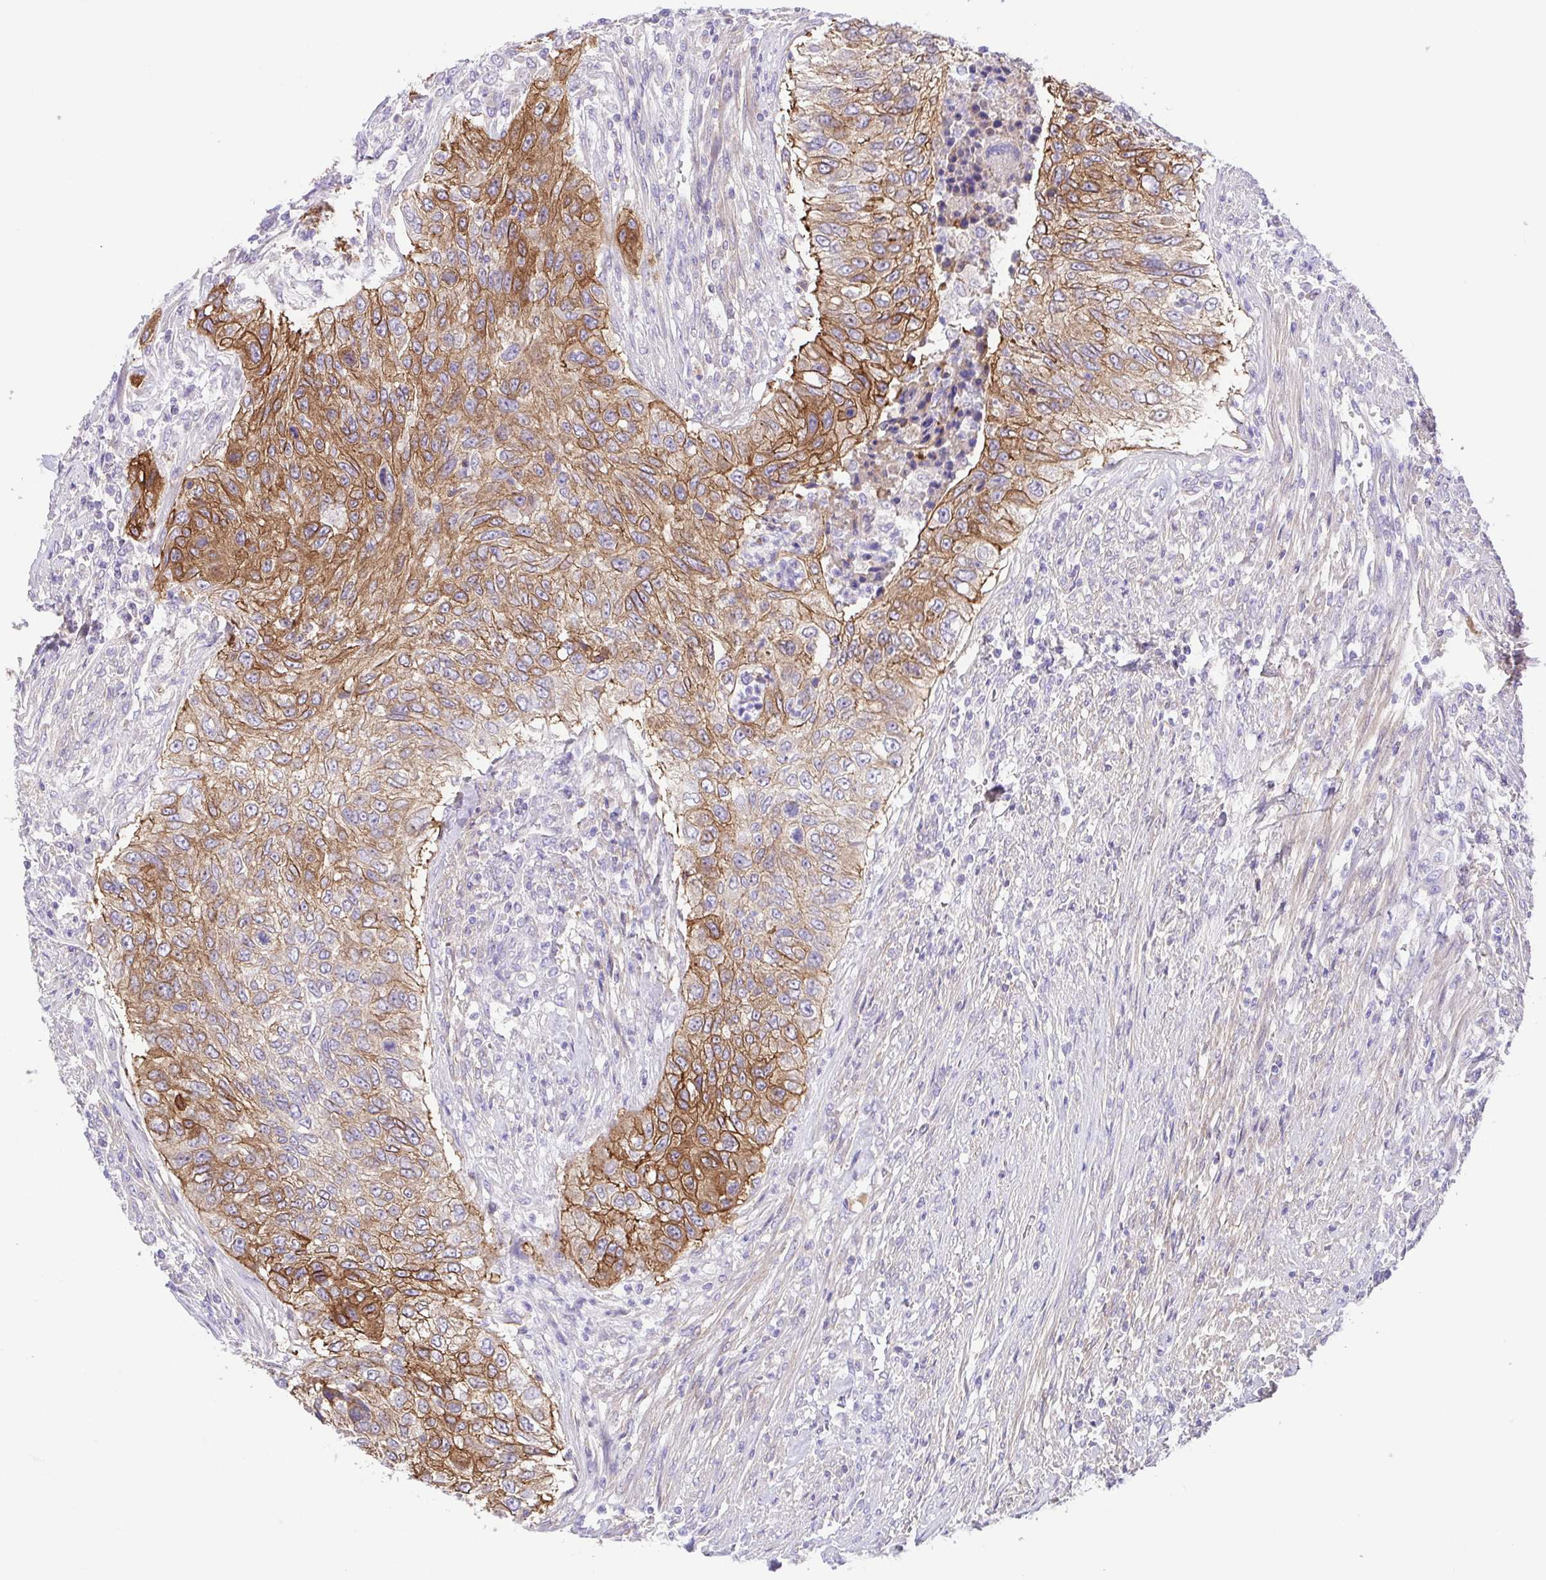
{"staining": {"intensity": "moderate", "quantity": ">75%", "location": "cytoplasmic/membranous"}, "tissue": "urothelial cancer", "cell_type": "Tumor cells", "image_type": "cancer", "snomed": [{"axis": "morphology", "description": "Urothelial carcinoma, High grade"}, {"axis": "topography", "description": "Urinary bladder"}], "caption": "Human urothelial cancer stained for a protein (brown) demonstrates moderate cytoplasmic/membranous positive expression in about >75% of tumor cells.", "gene": "SLC13A1", "patient": {"sex": "female", "age": 60}}